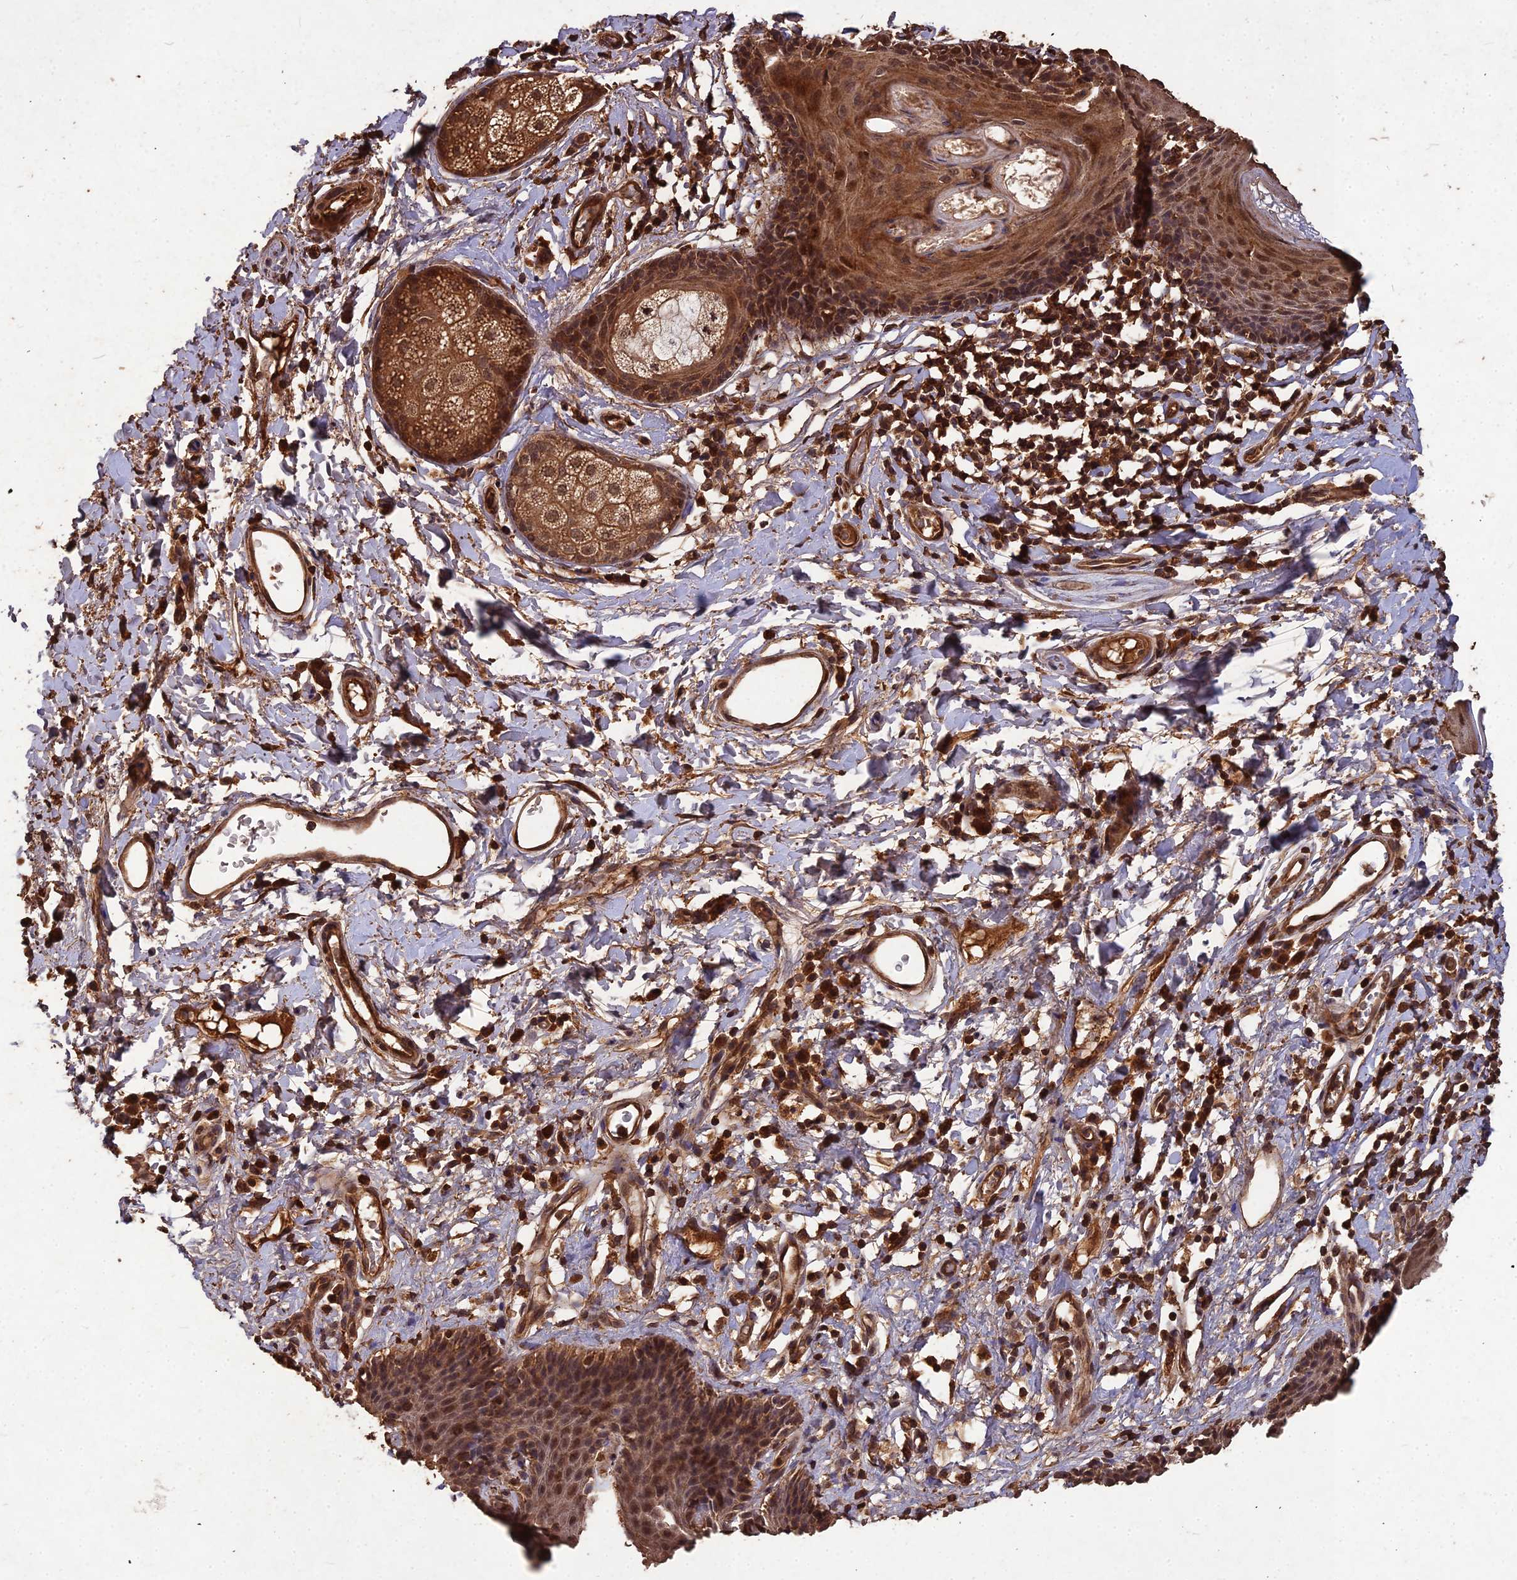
{"staining": {"intensity": "strong", "quantity": ">75%", "location": "cytoplasmic/membranous,nuclear"}, "tissue": "skin", "cell_type": "Epidermal cells", "image_type": "normal", "snomed": [{"axis": "morphology", "description": "Normal tissue, NOS"}, {"axis": "topography", "description": "Vulva"}], "caption": "The immunohistochemical stain shows strong cytoplasmic/membranous,nuclear positivity in epidermal cells of normal skin. The staining was performed using DAB (3,3'-diaminobenzidine) to visualize the protein expression in brown, while the nuclei were stained in blue with hematoxylin (Magnification: 20x).", "gene": "SYMPK", "patient": {"sex": "female", "age": 66}}